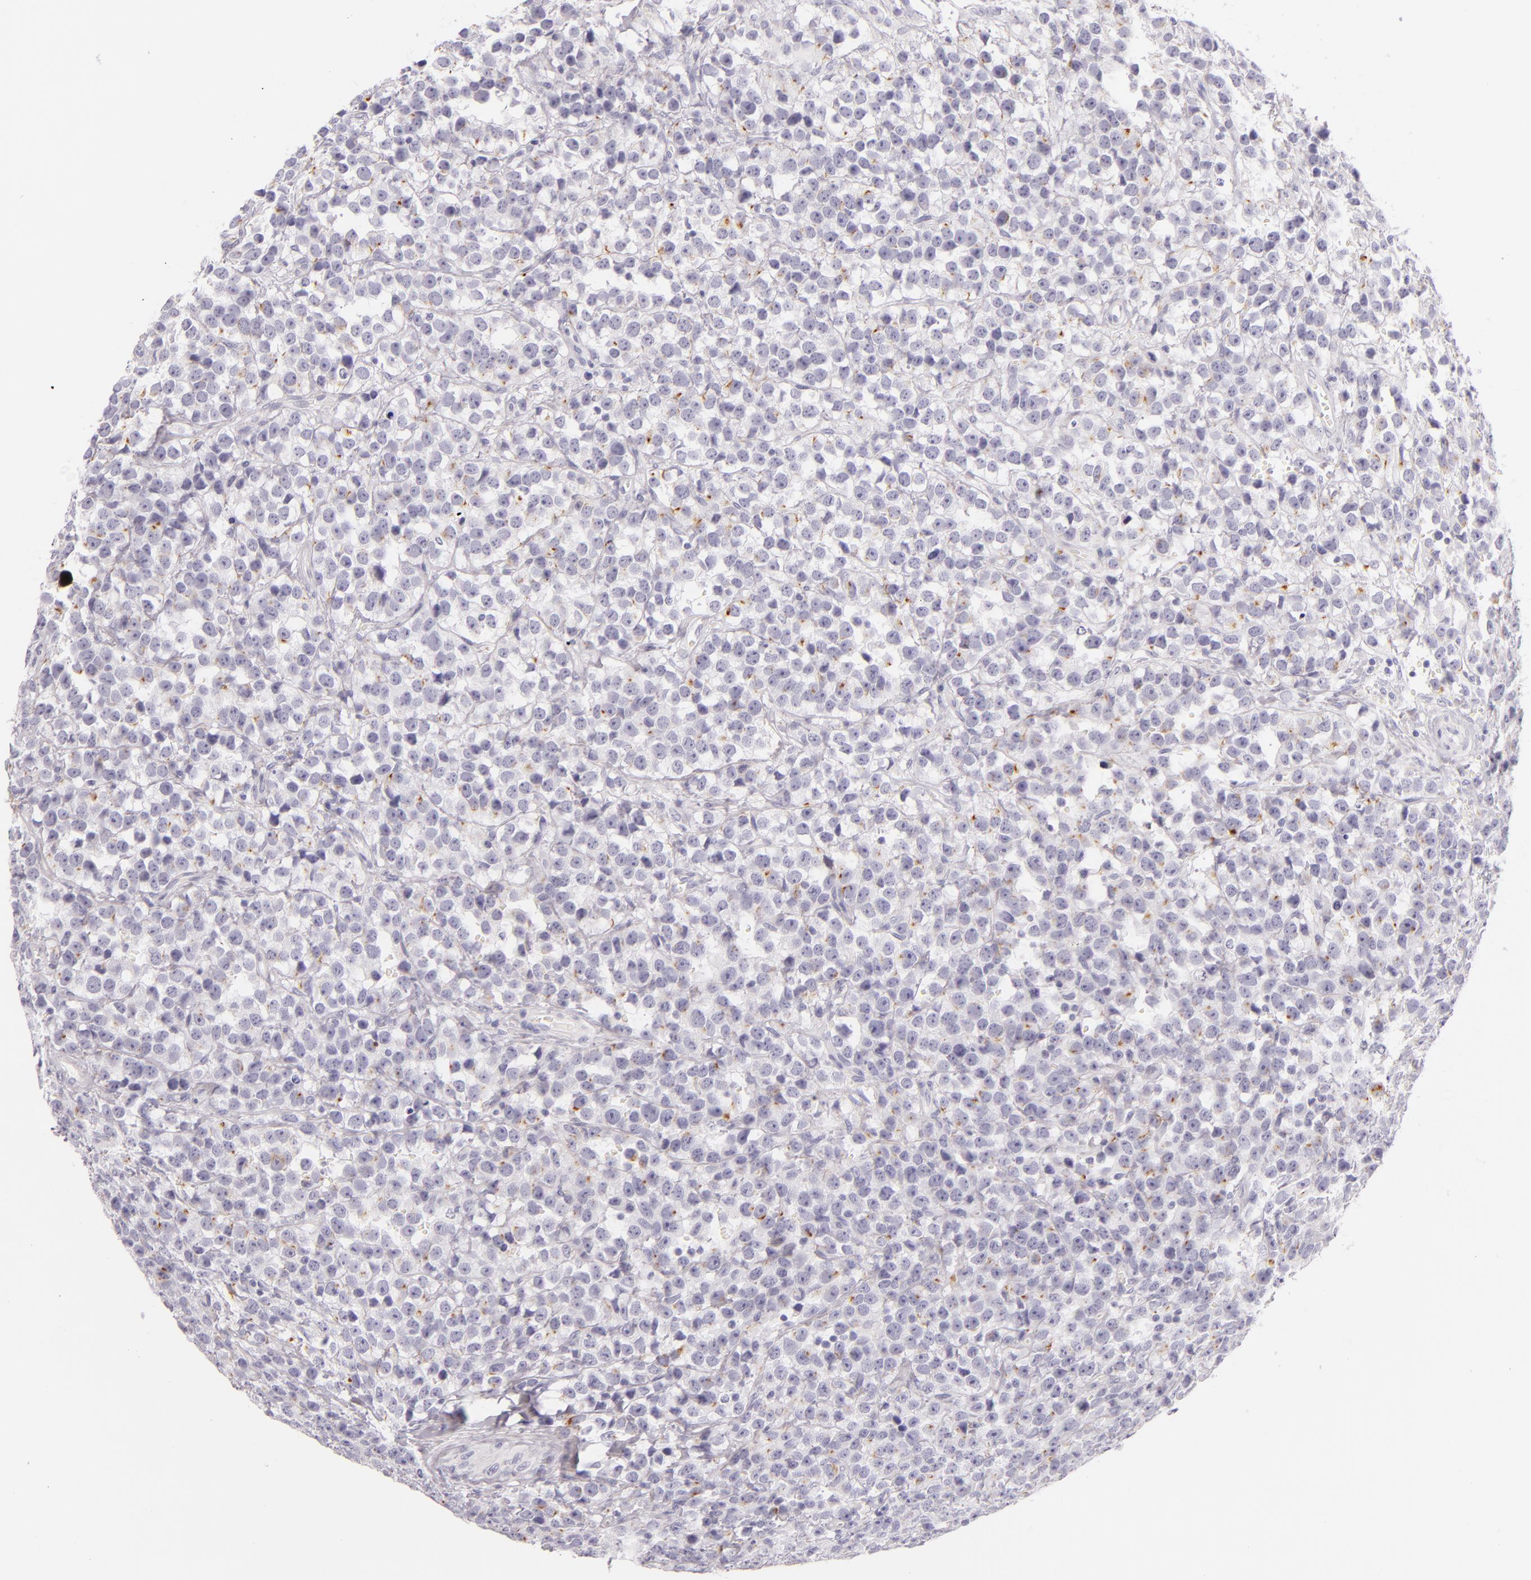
{"staining": {"intensity": "negative", "quantity": "none", "location": "none"}, "tissue": "testis cancer", "cell_type": "Tumor cells", "image_type": "cancer", "snomed": [{"axis": "morphology", "description": "Seminoma, NOS"}, {"axis": "topography", "description": "Testis"}], "caption": "Testis cancer was stained to show a protein in brown. There is no significant staining in tumor cells.", "gene": "INA", "patient": {"sex": "male", "age": 25}}